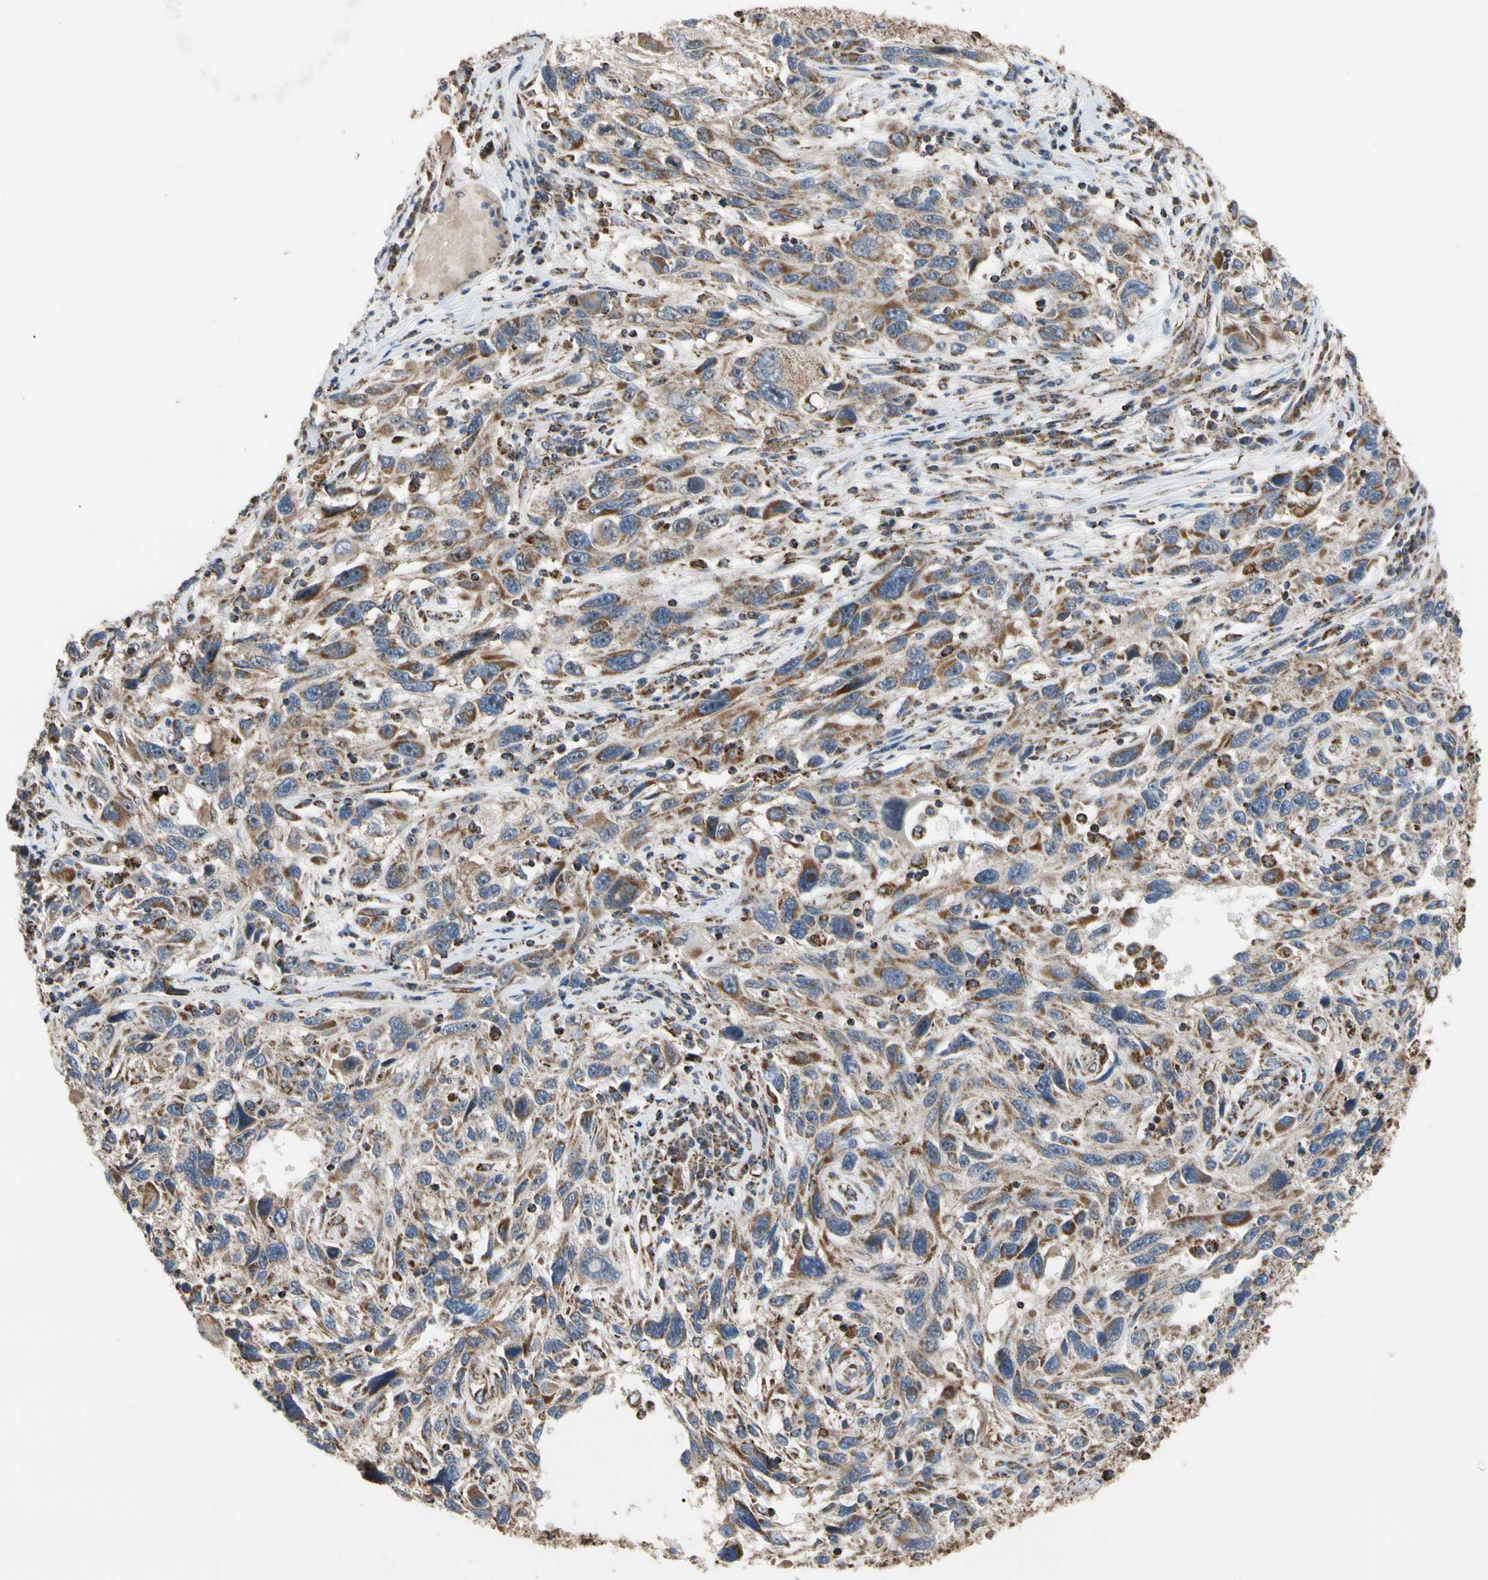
{"staining": {"intensity": "moderate", "quantity": ">75%", "location": "cytoplasmic/membranous"}, "tissue": "melanoma", "cell_type": "Tumor cells", "image_type": "cancer", "snomed": [{"axis": "morphology", "description": "Malignant melanoma, NOS"}, {"axis": "topography", "description": "Skin"}], "caption": "Malignant melanoma stained with a protein marker exhibits moderate staining in tumor cells.", "gene": "FAM110B", "patient": {"sex": "male", "age": 53}}